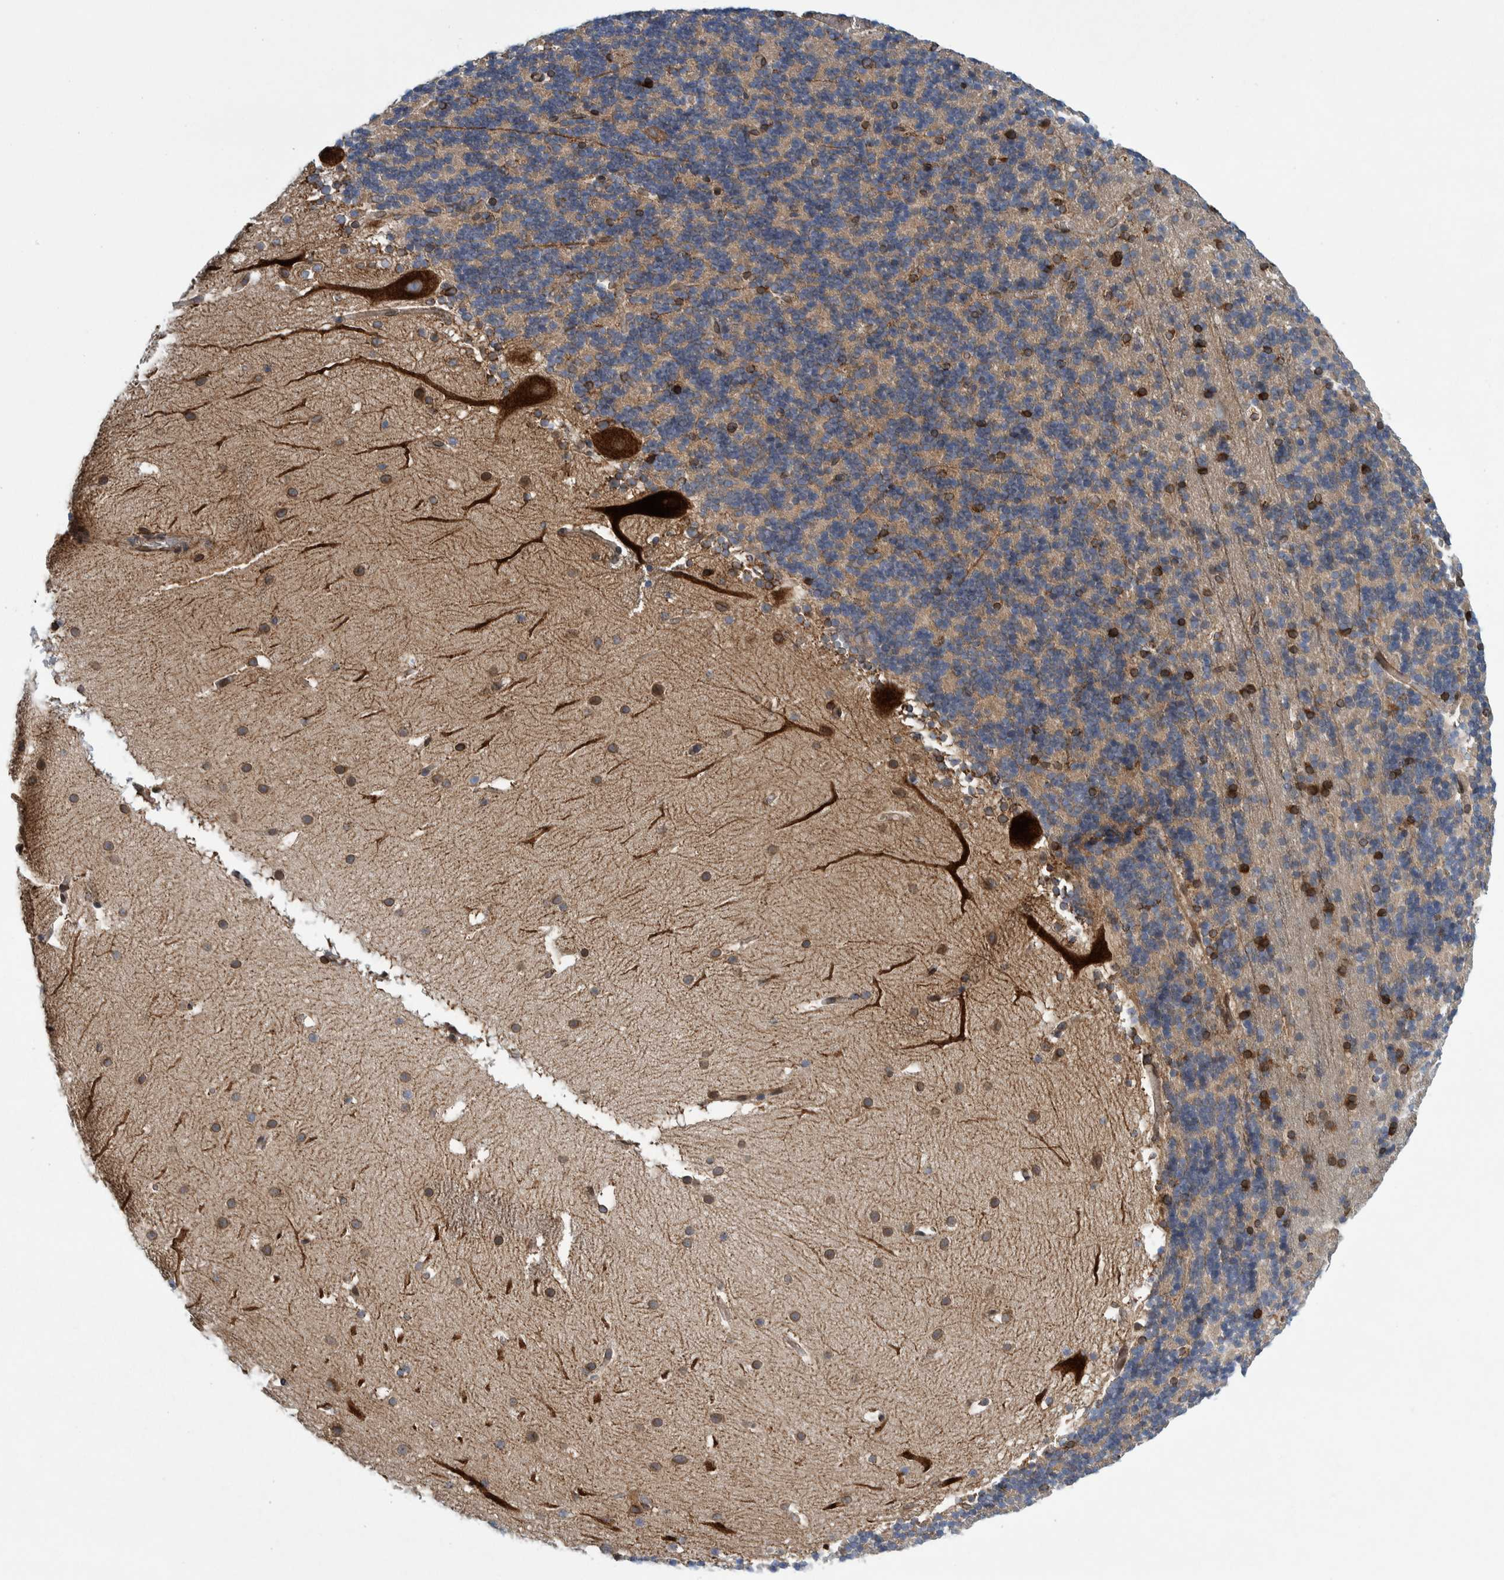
{"staining": {"intensity": "moderate", "quantity": "<25%", "location": "cytoplasmic/membranous"}, "tissue": "cerebellum", "cell_type": "Cells in granular layer", "image_type": "normal", "snomed": [{"axis": "morphology", "description": "Normal tissue, NOS"}, {"axis": "topography", "description": "Cerebellum"}], "caption": "A photomicrograph of human cerebellum stained for a protein displays moderate cytoplasmic/membranous brown staining in cells in granular layer.", "gene": "THEM6", "patient": {"sex": "male", "age": 45}}